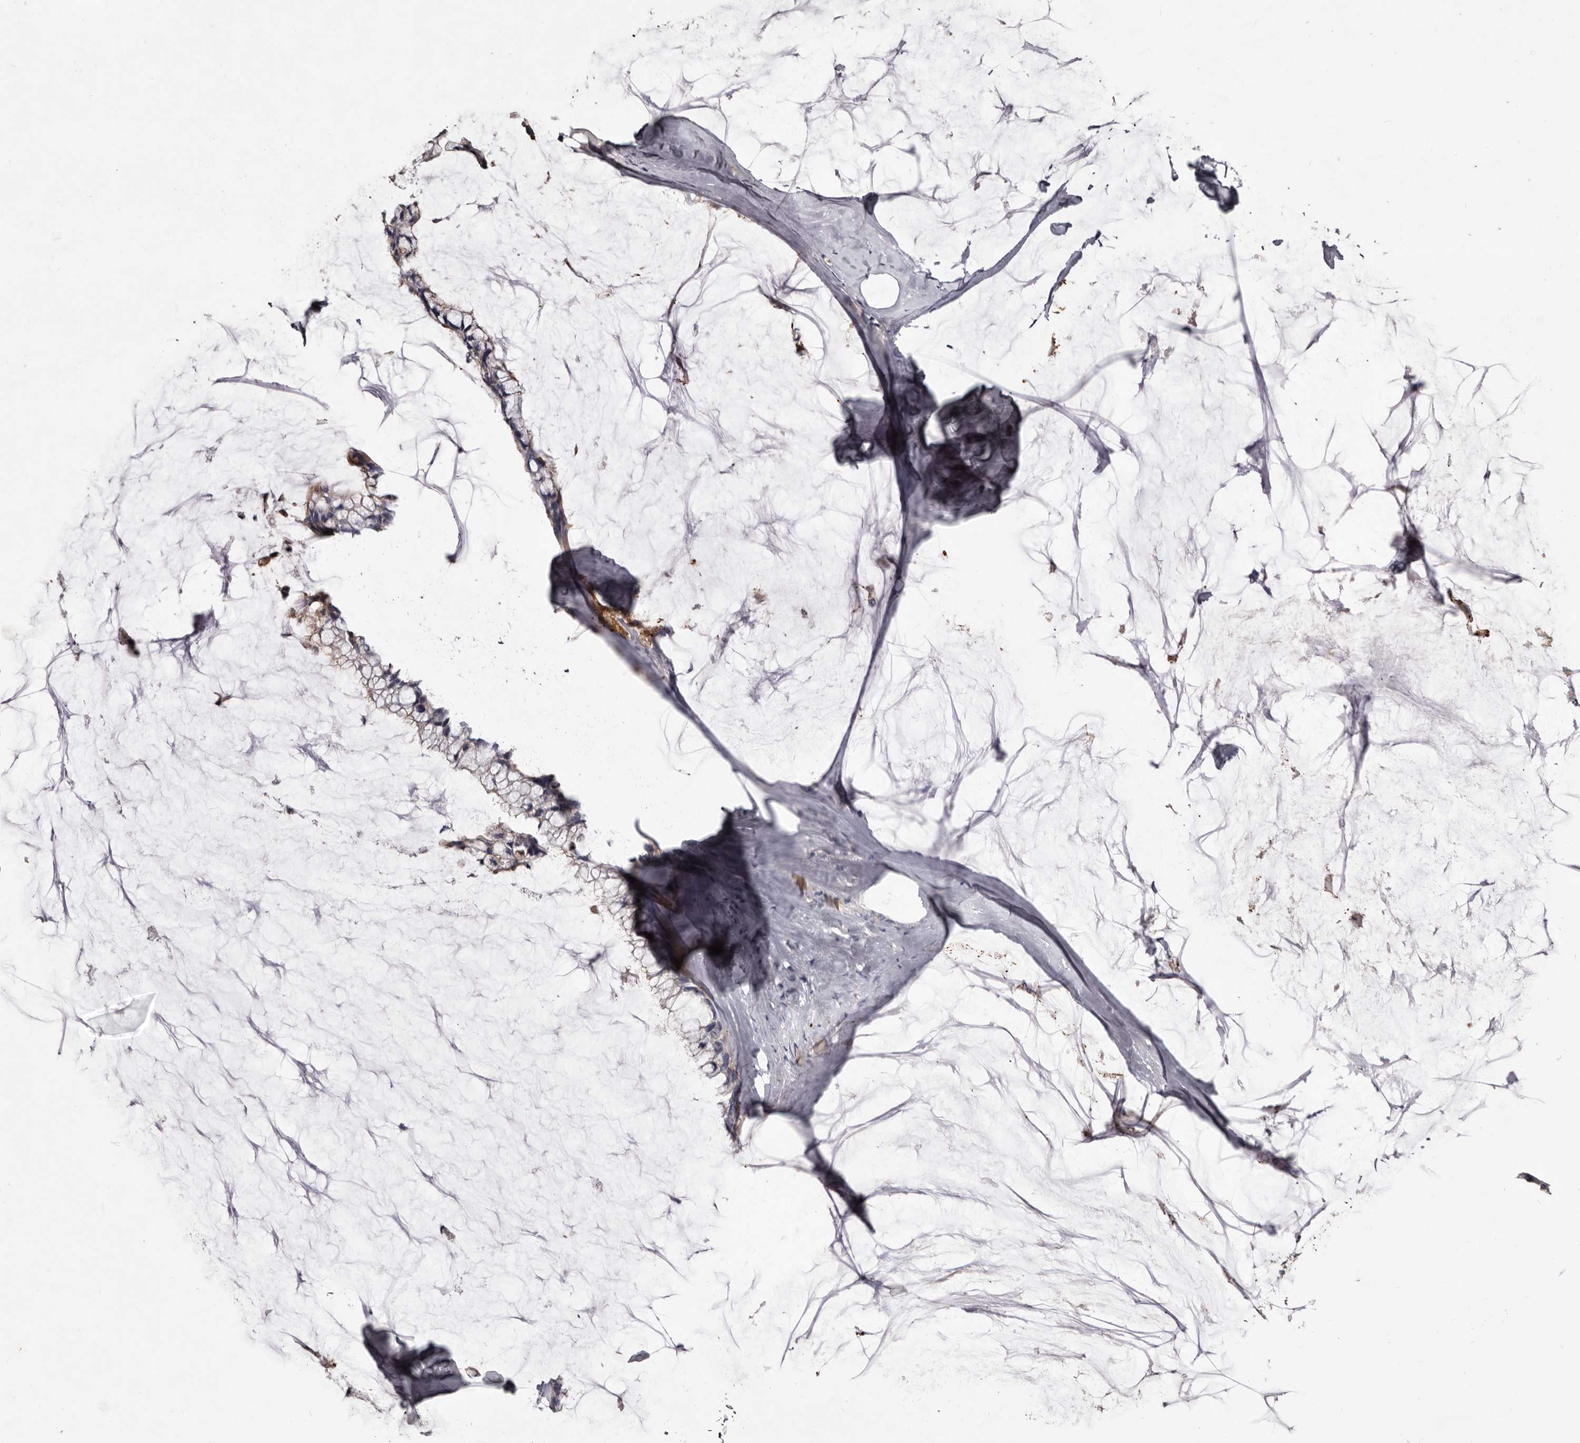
{"staining": {"intensity": "negative", "quantity": "none", "location": "none"}, "tissue": "ovarian cancer", "cell_type": "Tumor cells", "image_type": "cancer", "snomed": [{"axis": "morphology", "description": "Cystadenocarcinoma, mucinous, NOS"}, {"axis": "topography", "description": "Ovary"}], "caption": "Tumor cells show no significant expression in ovarian cancer.", "gene": "SLC10A4", "patient": {"sex": "female", "age": 39}}